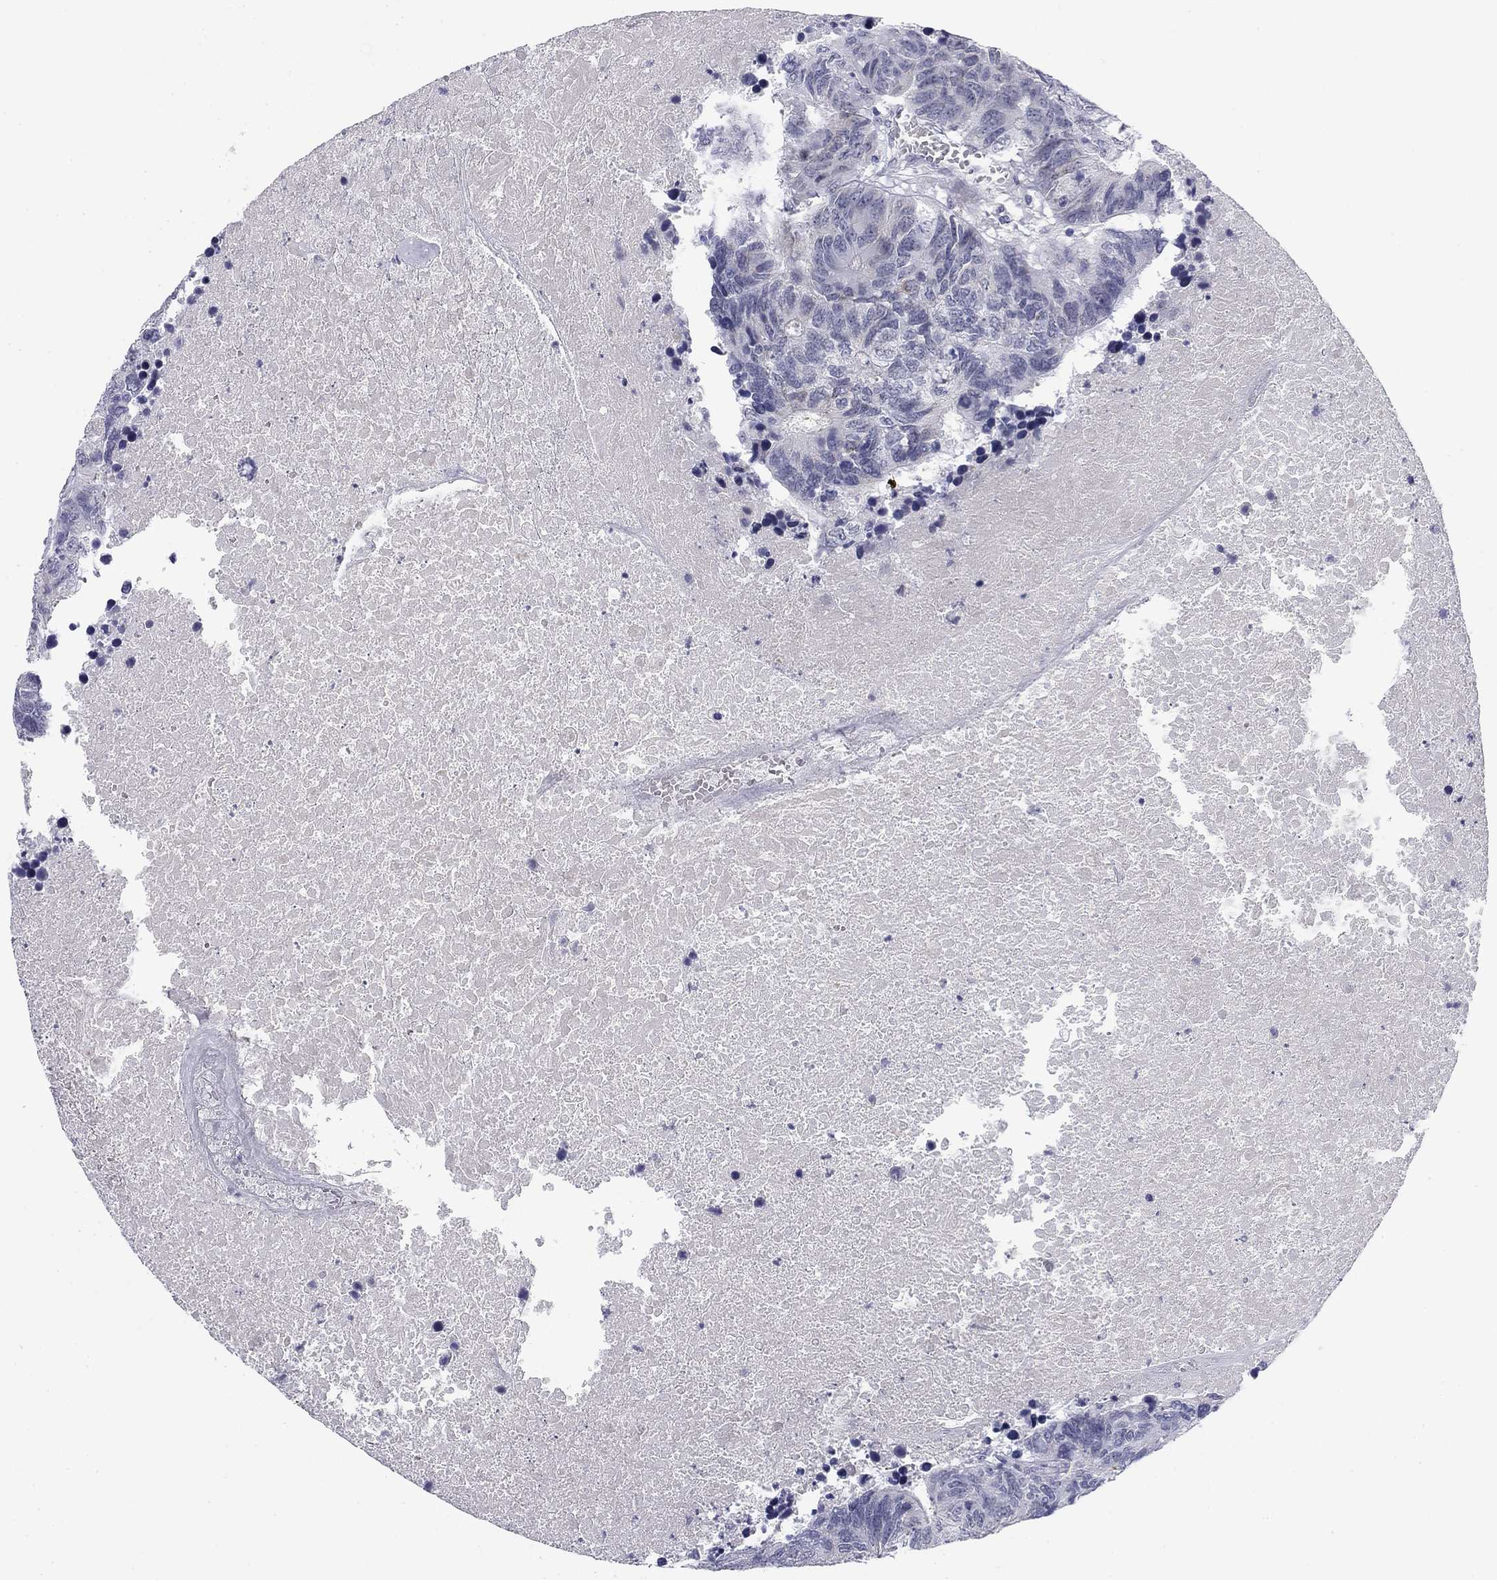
{"staining": {"intensity": "negative", "quantity": "none", "location": "none"}, "tissue": "colorectal cancer", "cell_type": "Tumor cells", "image_type": "cancer", "snomed": [{"axis": "morphology", "description": "Adenocarcinoma, NOS"}, {"axis": "topography", "description": "Colon"}], "caption": "Photomicrograph shows no protein staining in tumor cells of colorectal cancer (adenocarcinoma) tissue. (DAB immunohistochemistry (IHC), high magnification).", "gene": "PRPH", "patient": {"sex": "female", "age": 48}}